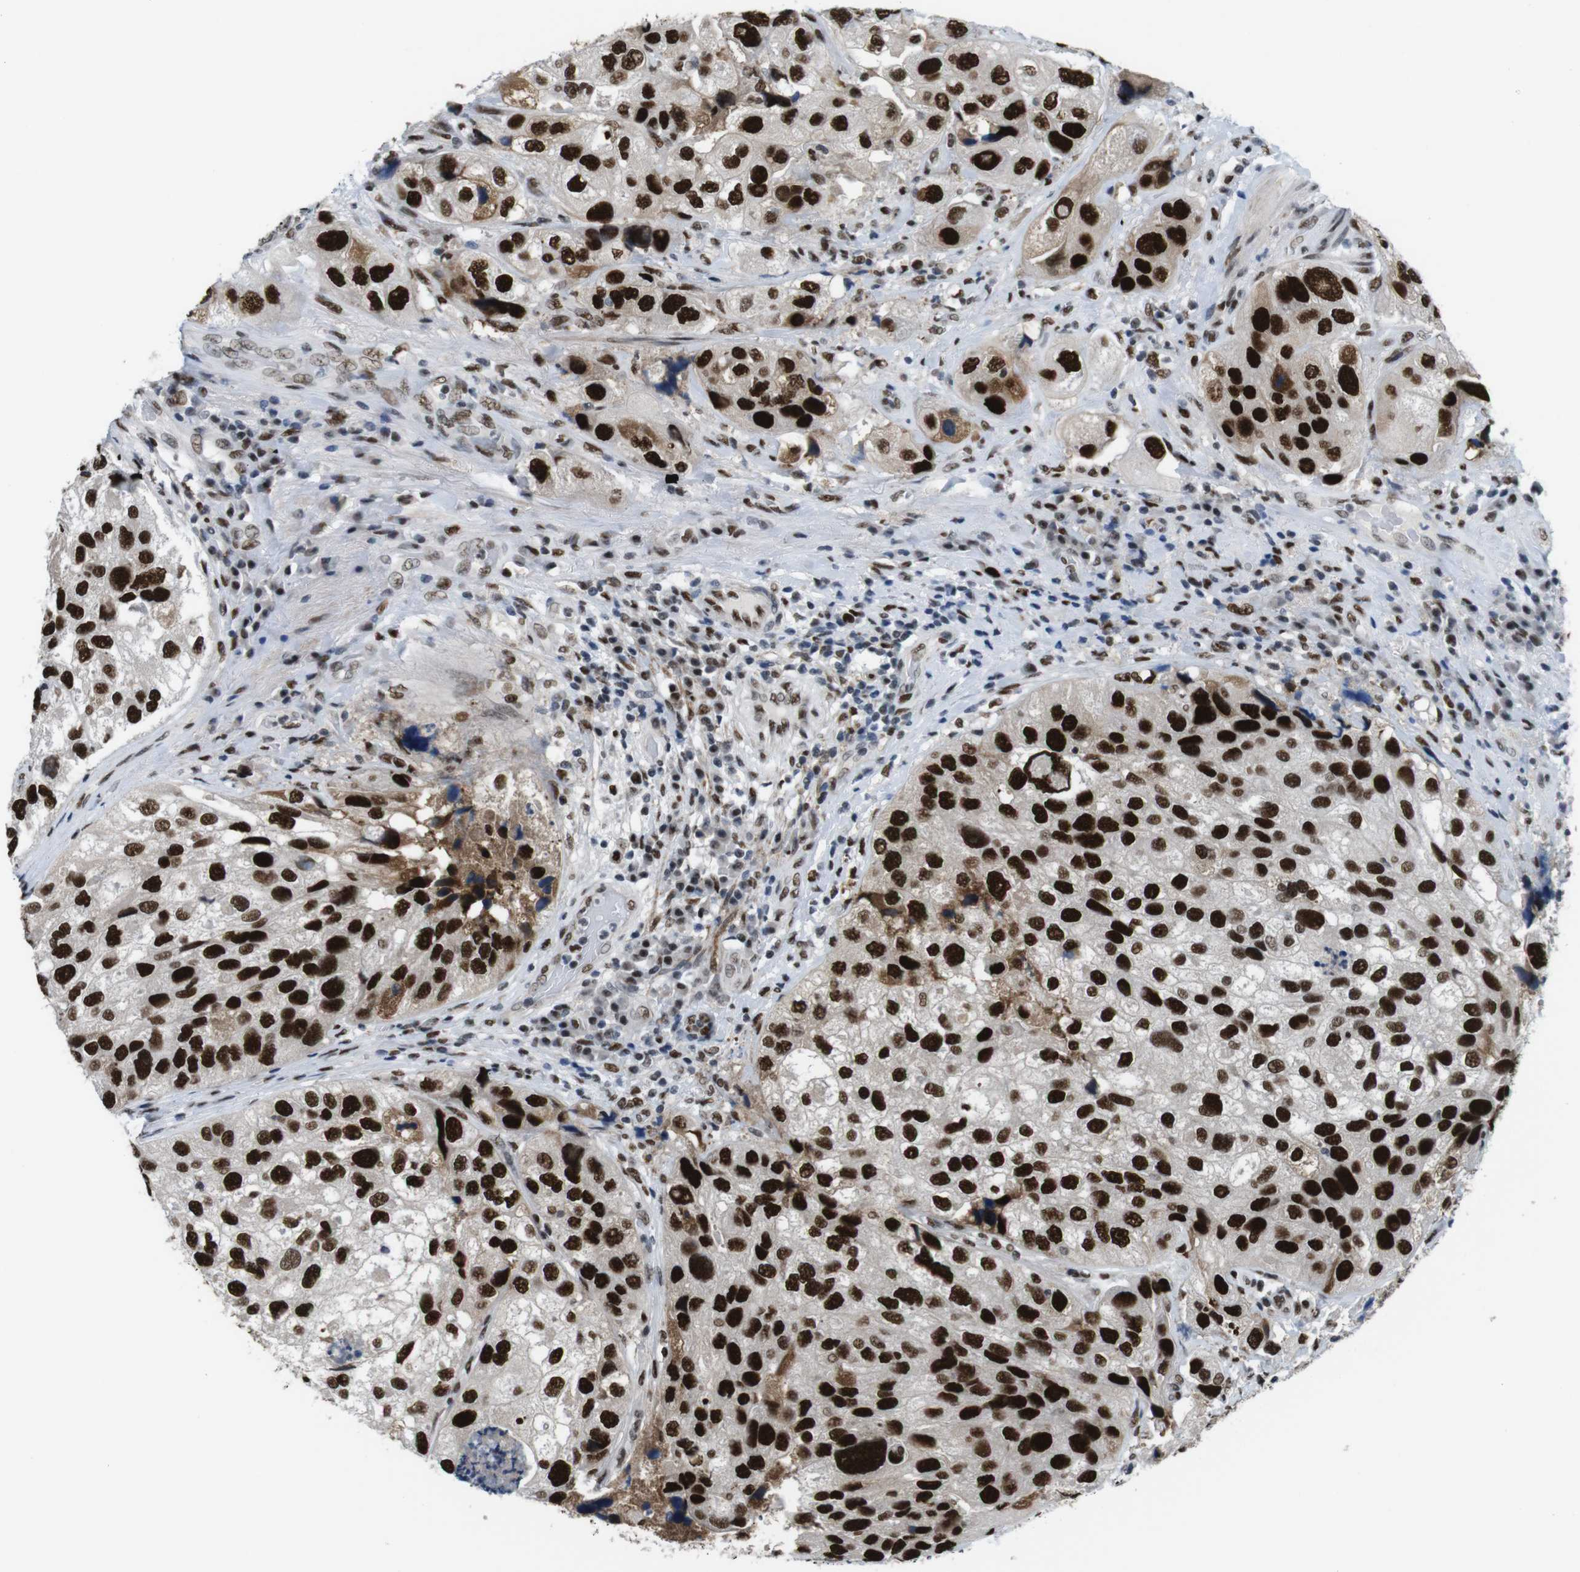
{"staining": {"intensity": "strong", "quantity": ">75%", "location": "nuclear"}, "tissue": "urothelial cancer", "cell_type": "Tumor cells", "image_type": "cancer", "snomed": [{"axis": "morphology", "description": "Urothelial carcinoma, High grade"}, {"axis": "topography", "description": "Urinary bladder"}], "caption": "Urothelial cancer stained with a protein marker demonstrates strong staining in tumor cells.", "gene": "PSME3", "patient": {"sex": "female", "age": 64}}